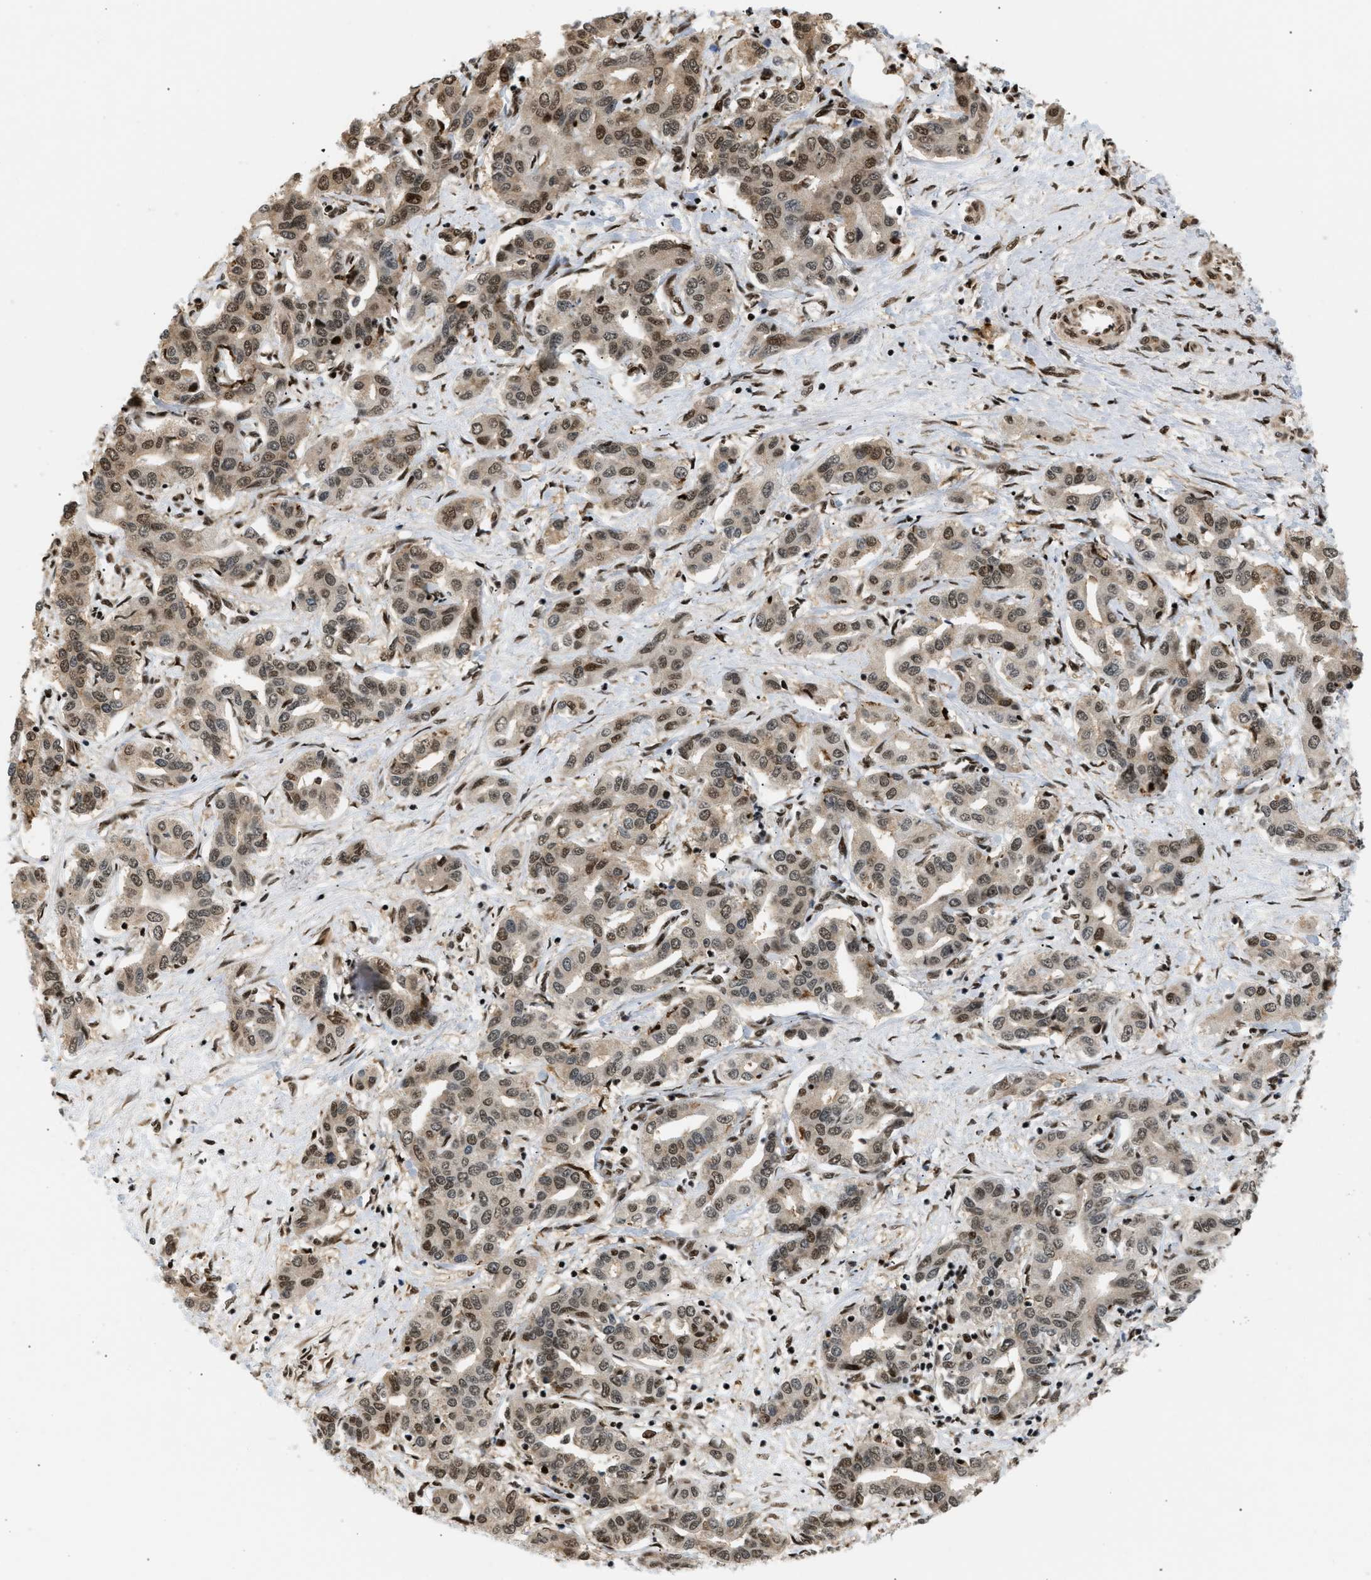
{"staining": {"intensity": "moderate", "quantity": ">75%", "location": "cytoplasmic/membranous,nuclear"}, "tissue": "liver cancer", "cell_type": "Tumor cells", "image_type": "cancer", "snomed": [{"axis": "morphology", "description": "Cholangiocarcinoma"}, {"axis": "topography", "description": "Liver"}], "caption": "The immunohistochemical stain shows moderate cytoplasmic/membranous and nuclear staining in tumor cells of liver cancer (cholangiocarcinoma) tissue.", "gene": "RBM5", "patient": {"sex": "male", "age": 59}}